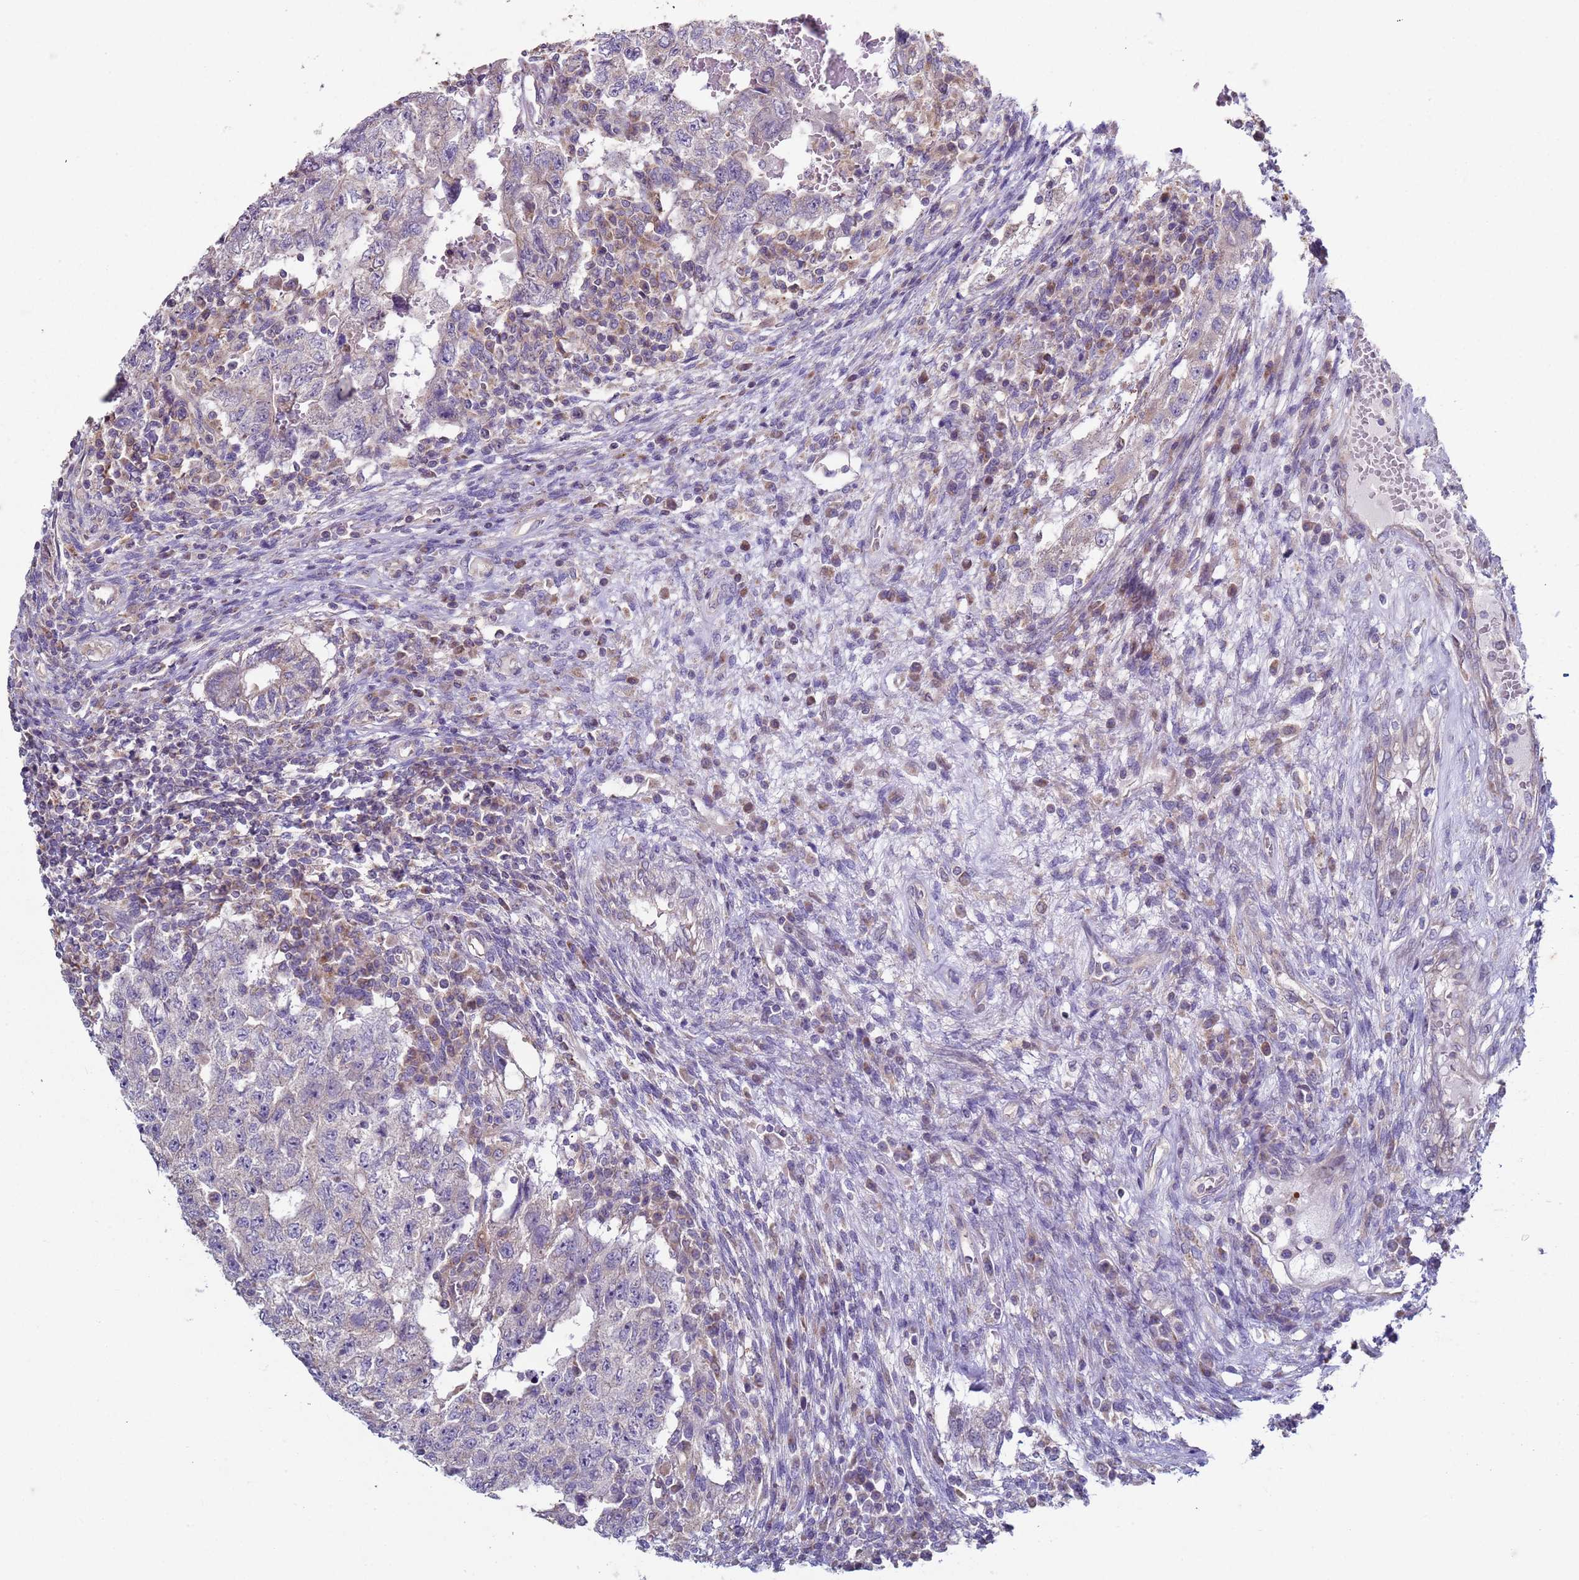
{"staining": {"intensity": "negative", "quantity": "none", "location": "none"}, "tissue": "testis cancer", "cell_type": "Tumor cells", "image_type": "cancer", "snomed": [{"axis": "morphology", "description": "Carcinoma, Embryonal, NOS"}, {"axis": "topography", "description": "Testis"}], "caption": "Immunohistochemical staining of testis embryonal carcinoma shows no significant staining in tumor cells.", "gene": "DIP2B", "patient": {"sex": "male", "age": 26}}